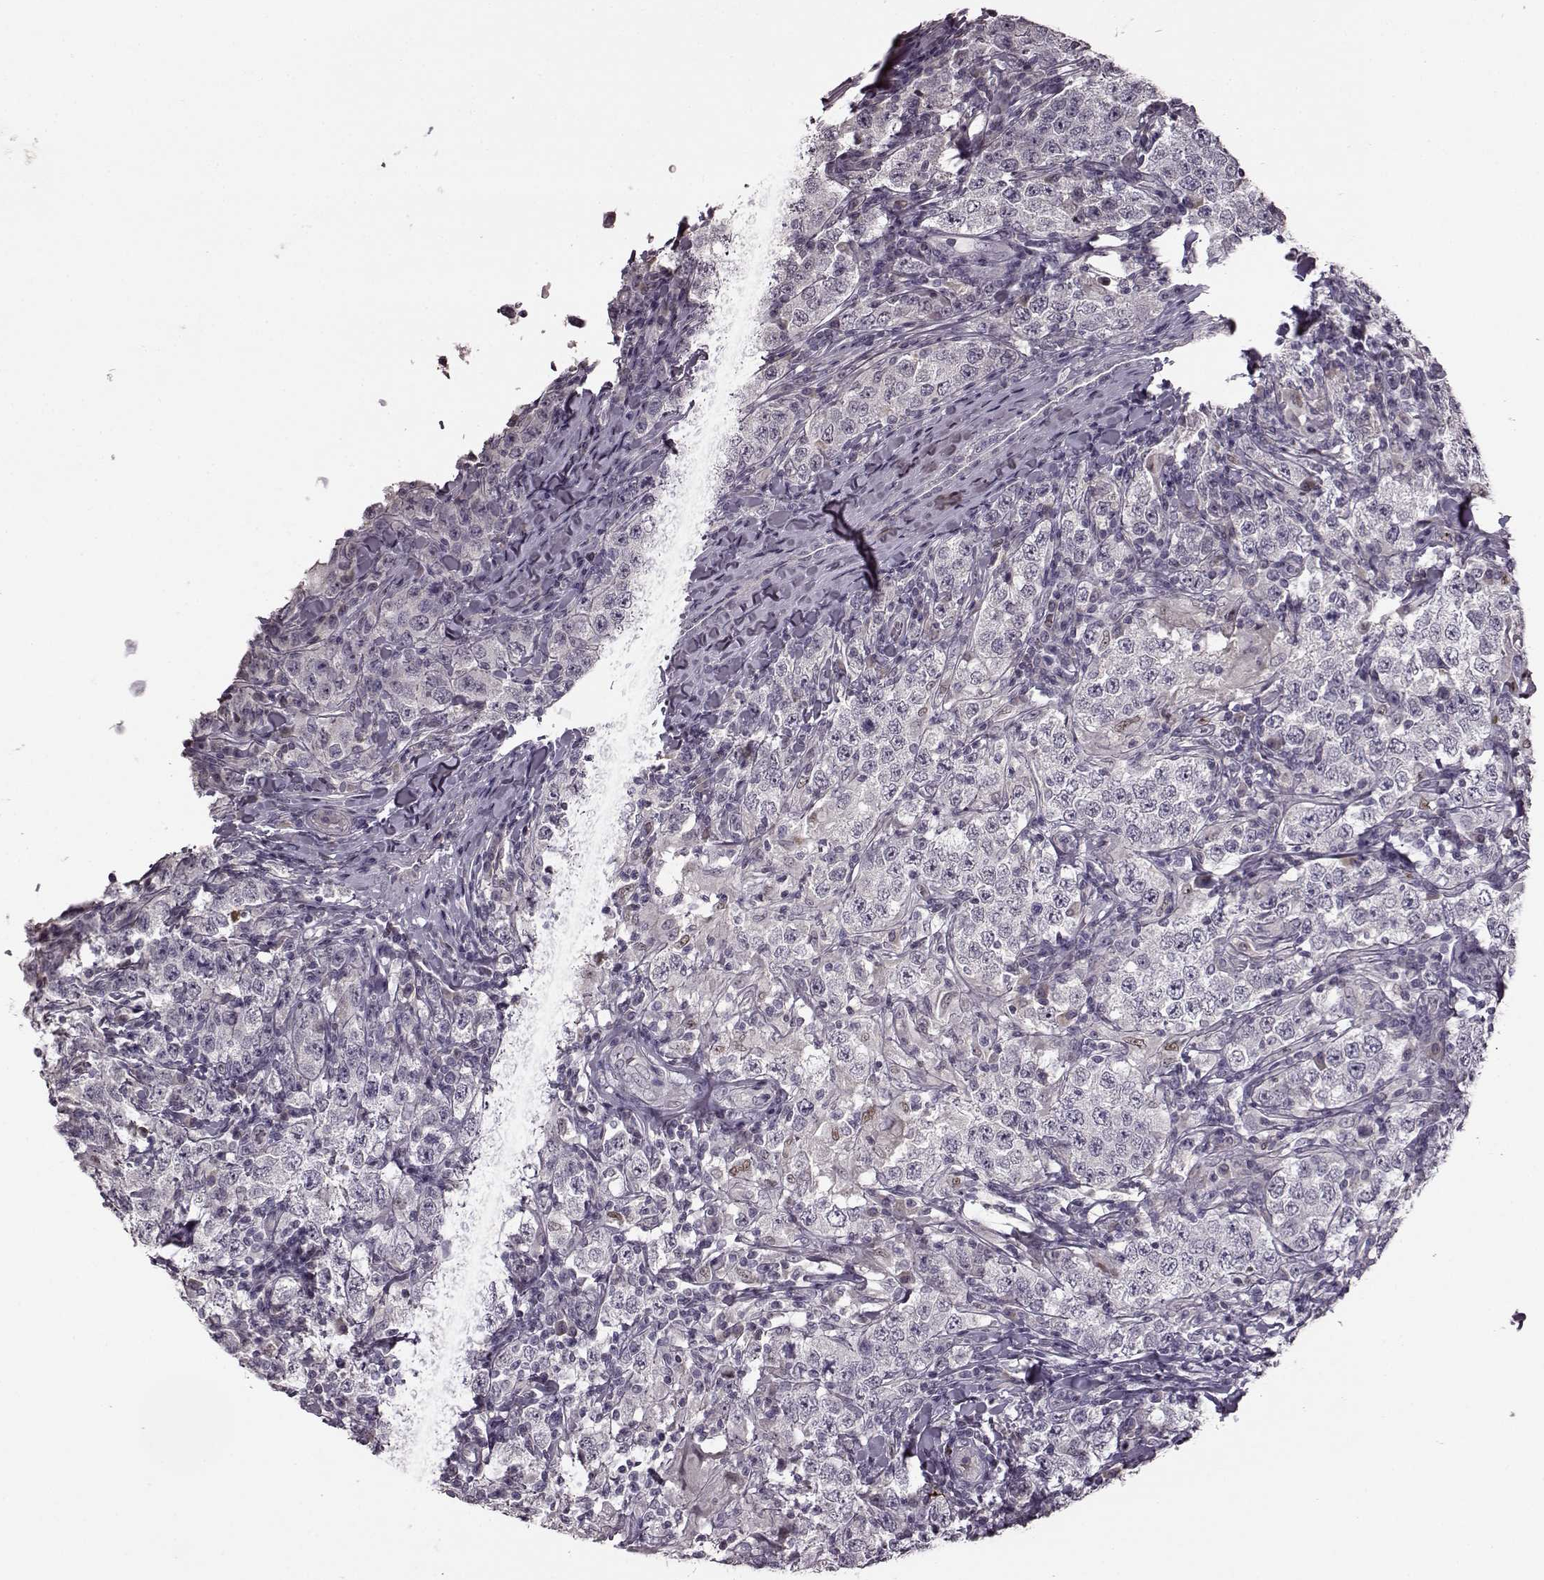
{"staining": {"intensity": "negative", "quantity": "none", "location": "none"}, "tissue": "testis cancer", "cell_type": "Tumor cells", "image_type": "cancer", "snomed": [{"axis": "morphology", "description": "Seminoma, NOS"}, {"axis": "morphology", "description": "Carcinoma, Embryonal, NOS"}, {"axis": "topography", "description": "Testis"}], "caption": "Protein analysis of testis embryonal carcinoma reveals no significant staining in tumor cells.", "gene": "CNGA3", "patient": {"sex": "male", "age": 41}}